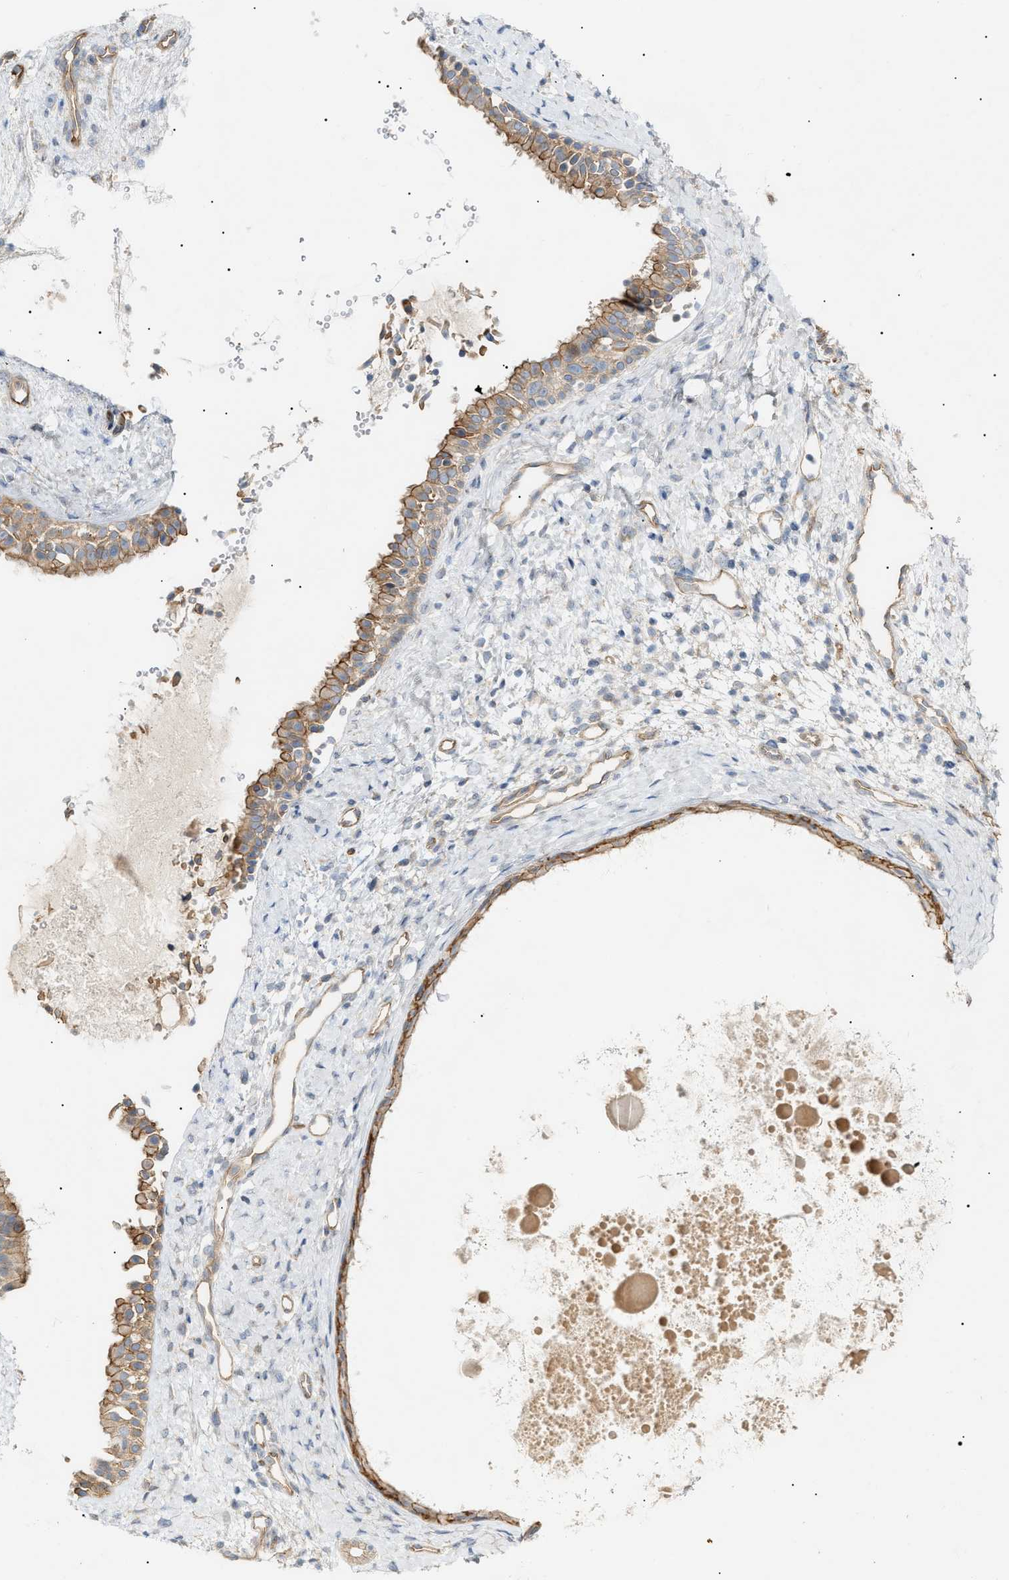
{"staining": {"intensity": "moderate", "quantity": ">75%", "location": "cytoplasmic/membranous"}, "tissue": "nasopharynx", "cell_type": "Respiratory epithelial cells", "image_type": "normal", "snomed": [{"axis": "morphology", "description": "Normal tissue, NOS"}, {"axis": "topography", "description": "Nasopharynx"}], "caption": "Respiratory epithelial cells show moderate cytoplasmic/membranous staining in approximately >75% of cells in benign nasopharynx.", "gene": "ZFHX2", "patient": {"sex": "male", "age": 22}}